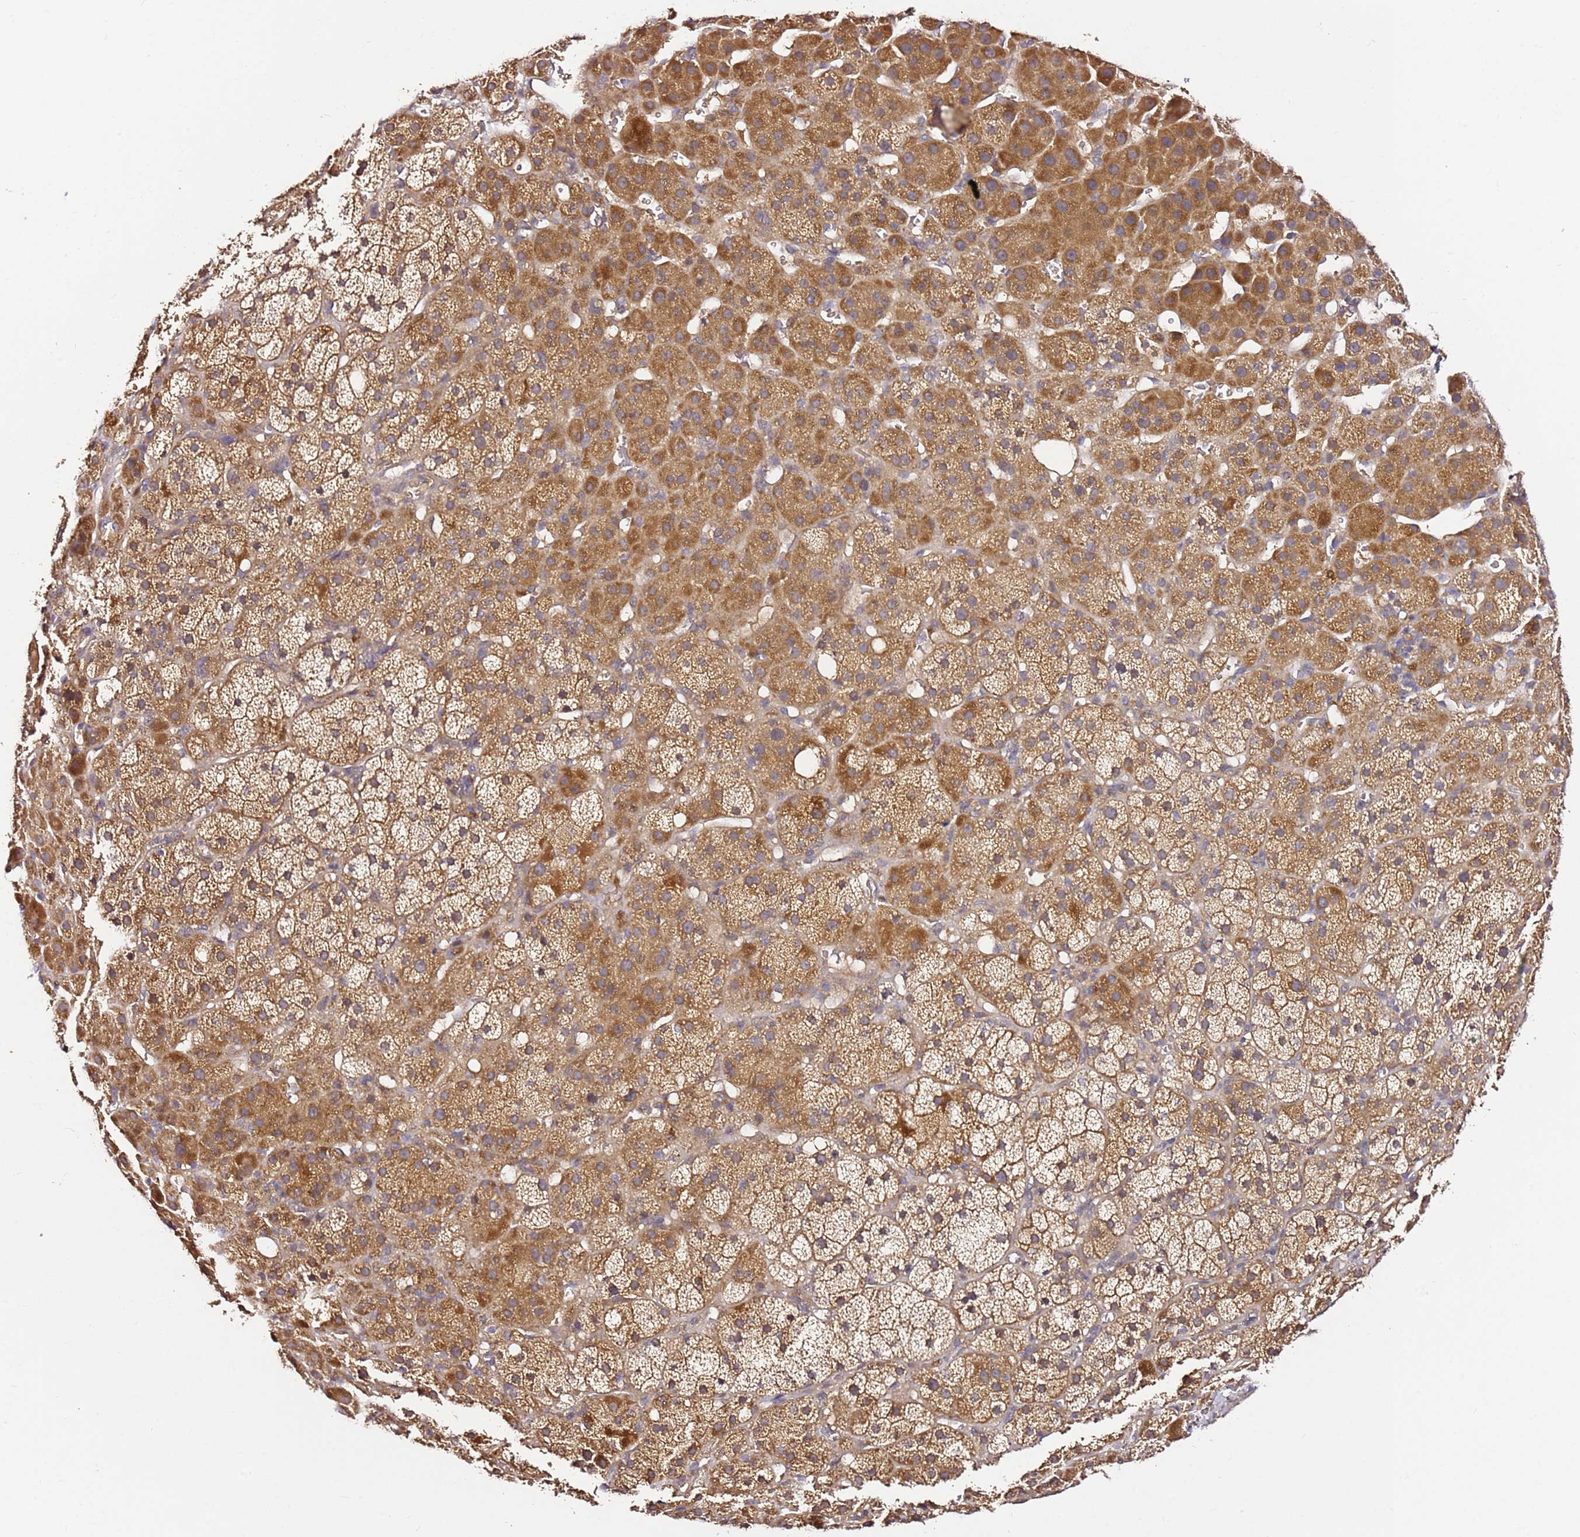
{"staining": {"intensity": "moderate", "quantity": ">75%", "location": "cytoplasmic/membranous"}, "tissue": "adrenal gland", "cell_type": "Glandular cells", "image_type": "normal", "snomed": [{"axis": "morphology", "description": "Normal tissue, NOS"}, {"axis": "topography", "description": "Adrenal gland"}], "caption": "Protein analysis of normal adrenal gland displays moderate cytoplasmic/membranous positivity in about >75% of glandular cells.", "gene": "C6orf136", "patient": {"sex": "female", "age": 57}}